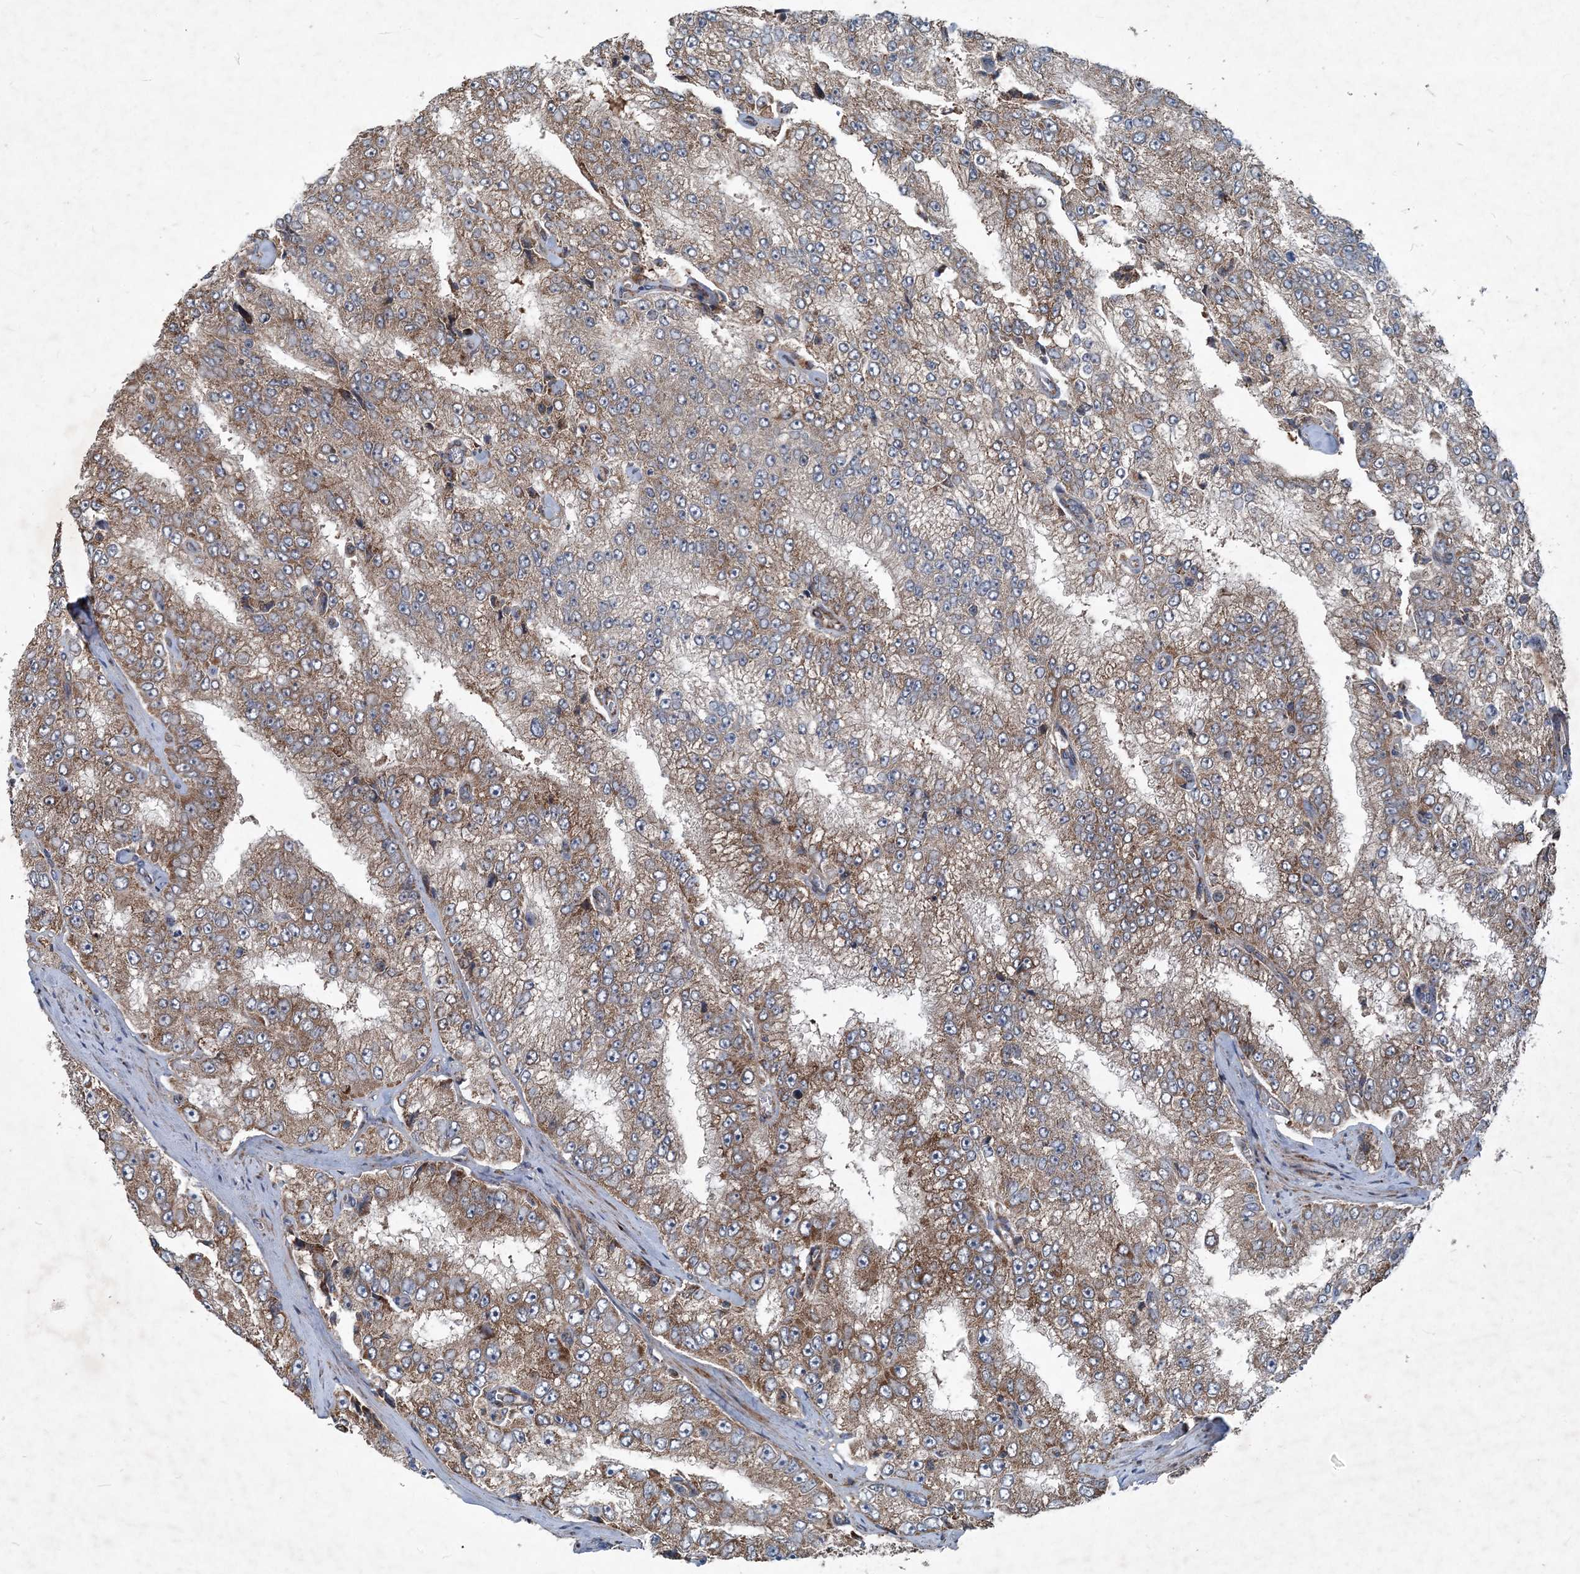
{"staining": {"intensity": "moderate", "quantity": ">75%", "location": "cytoplasmic/membranous"}, "tissue": "prostate cancer", "cell_type": "Tumor cells", "image_type": "cancer", "snomed": [{"axis": "morphology", "description": "Adenocarcinoma, High grade"}, {"axis": "topography", "description": "Prostate"}], "caption": "Immunohistochemical staining of prostate cancer (adenocarcinoma (high-grade)) displays medium levels of moderate cytoplasmic/membranous expression in about >75% of tumor cells. (DAB IHC, brown staining for protein, blue staining for nuclei).", "gene": "NDUFA2", "patient": {"sex": "male", "age": 58}}